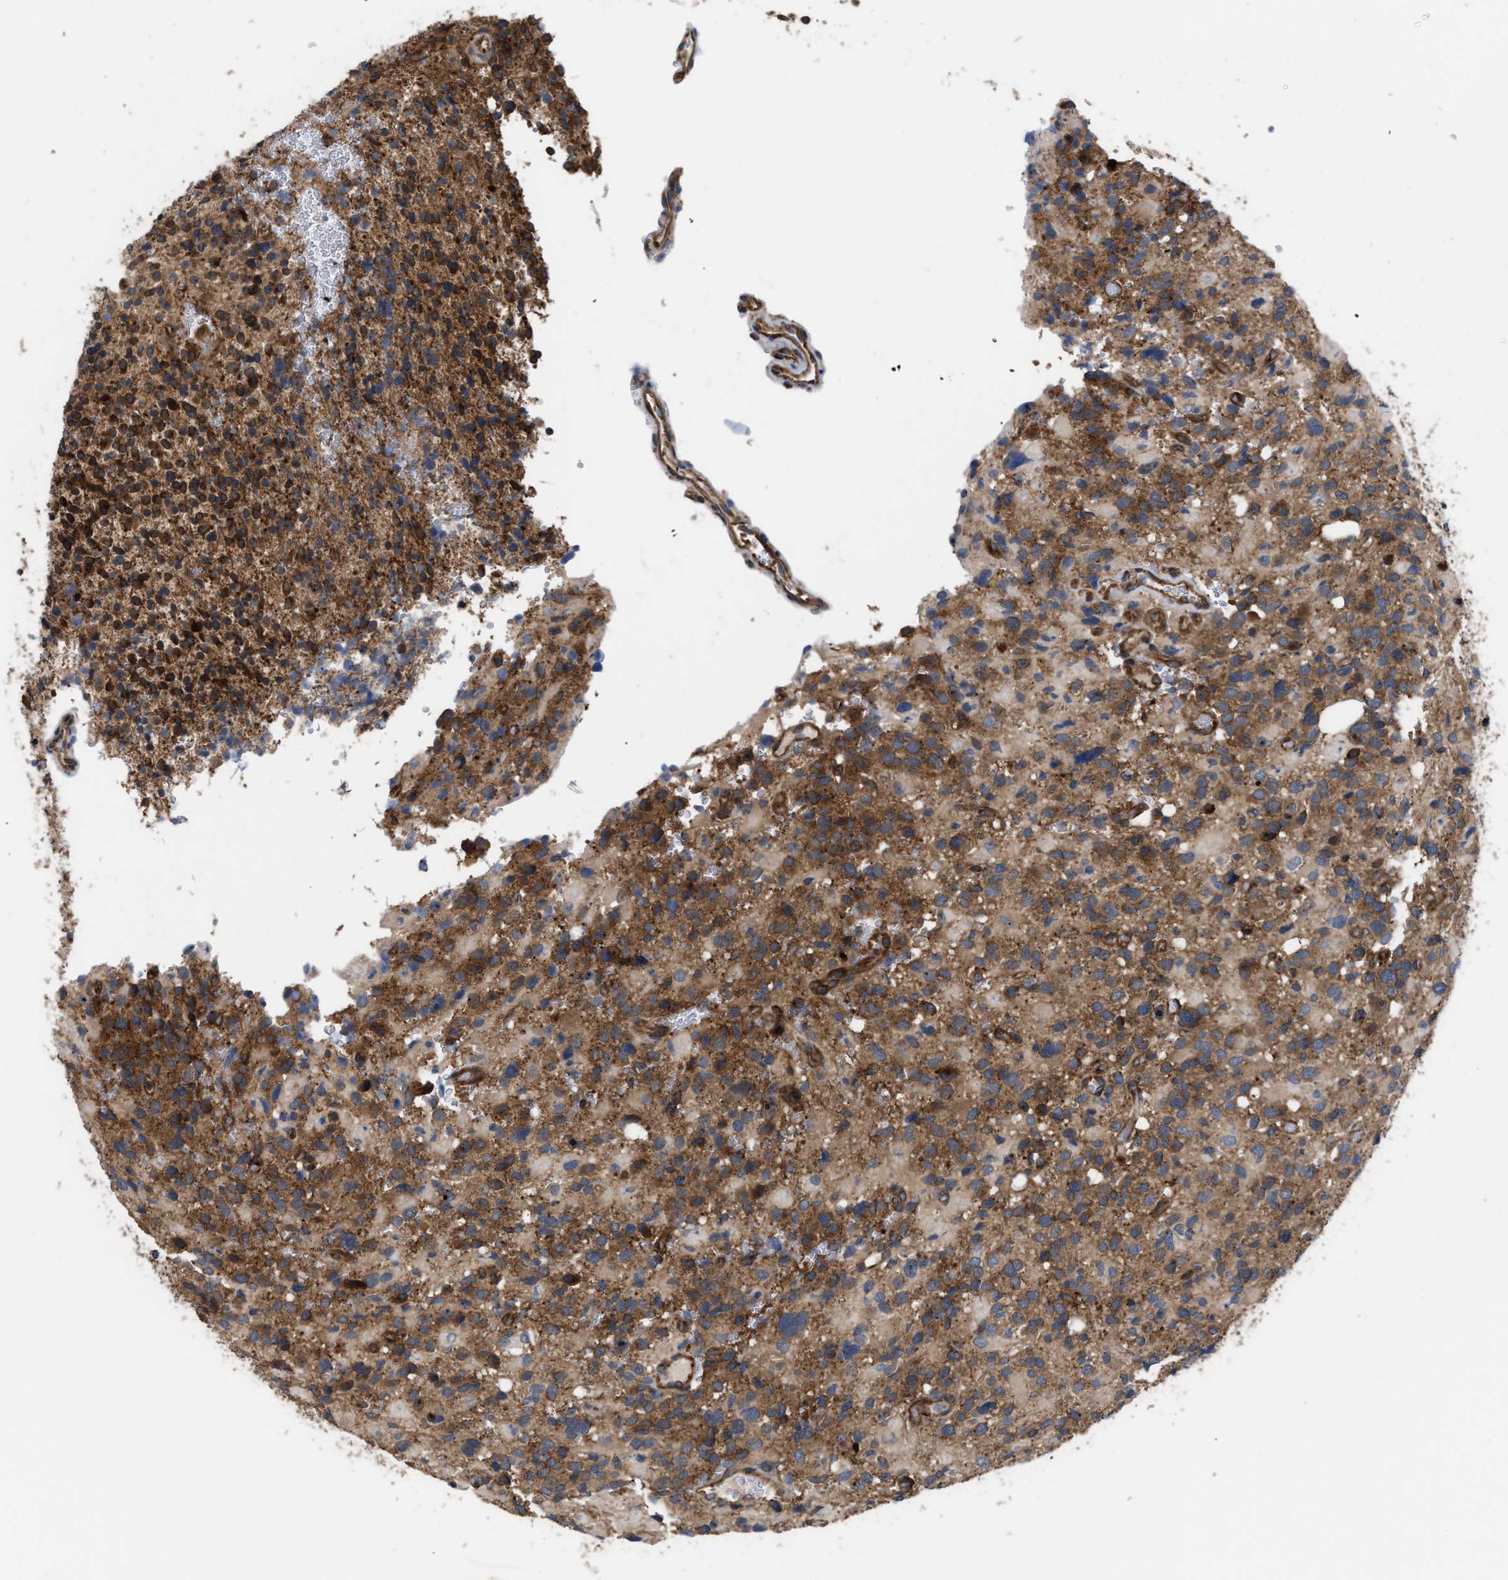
{"staining": {"intensity": "strong", "quantity": ">75%", "location": "cytoplasmic/membranous"}, "tissue": "glioma", "cell_type": "Tumor cells", "image_type": "cancer", "snomed": [{"axis": "morphology", "description": "Glioma, malignant, High grade"}, {"axis": "topography", "description": "Brain"}], "caption": "Protein expression analysis of glioma displays strong cytoplasmic/membranous staining in about >75% of tumor cells.", "gene": "LAPTM4B", "patient": {"sex": "male", "age": 48}}